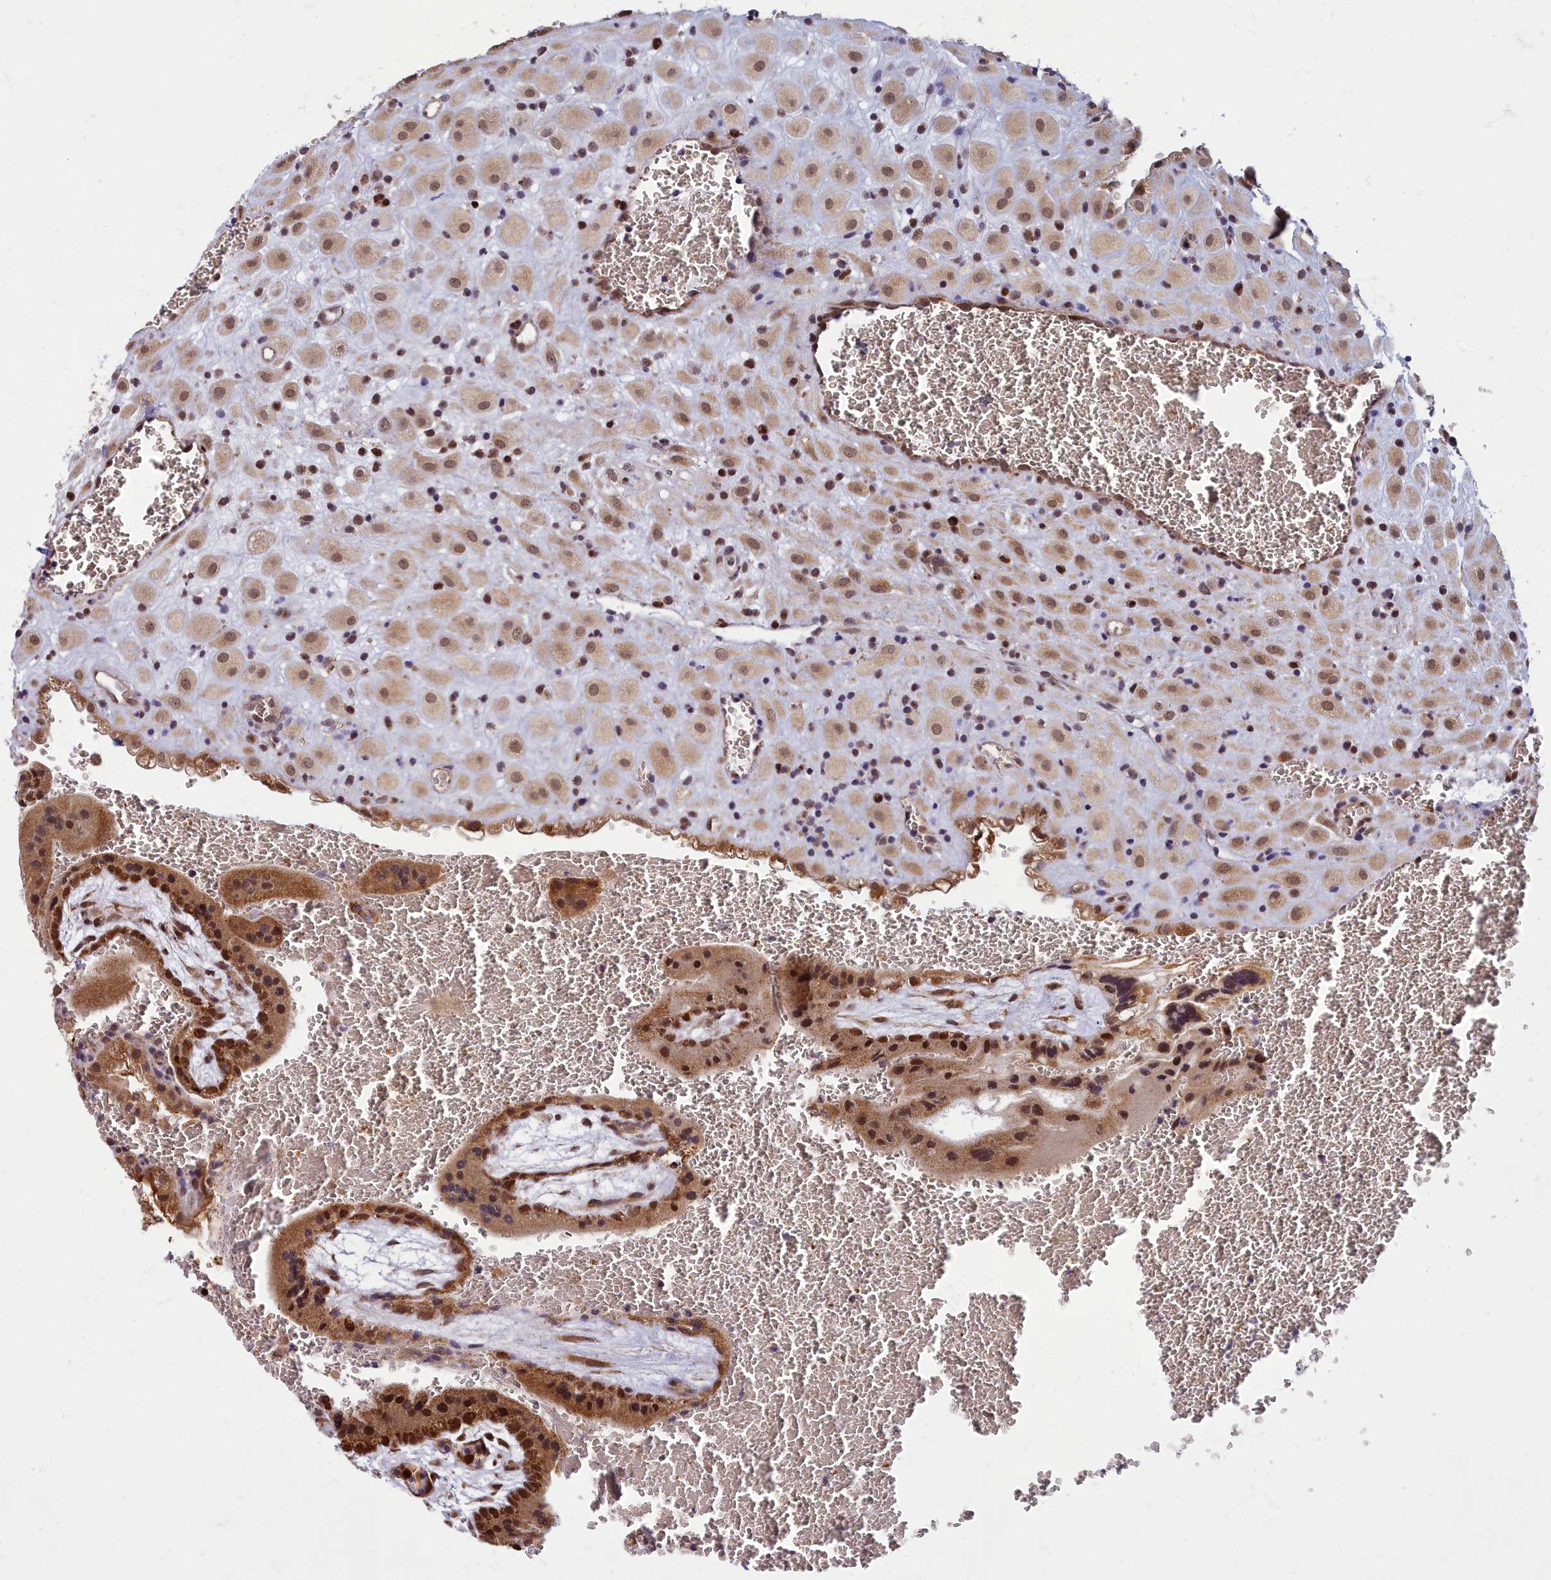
{"staining": {"intensity": "moderate", "quantity": ">75%", "location": "nuclear"}, "tissue": "placenta", "cell_type": "Decidual cells", "image_type": "normal", "snomed": [{"axis": "morphology", "description": "Normal tissue, NOS"}, {"axis": "topography", "description": "Placenta"}], "caption": "Placenta was stained to show a protein in brown. There is medium levels of moderate nuclear staining in about >75% of decidual cells. The protein is stained brown, and the nuclei are stained in blue (DAB IHC with brightfield microscopy, high magnification).", "gene": "EARS2", "patient": {"sex": "female", "age": 35}}